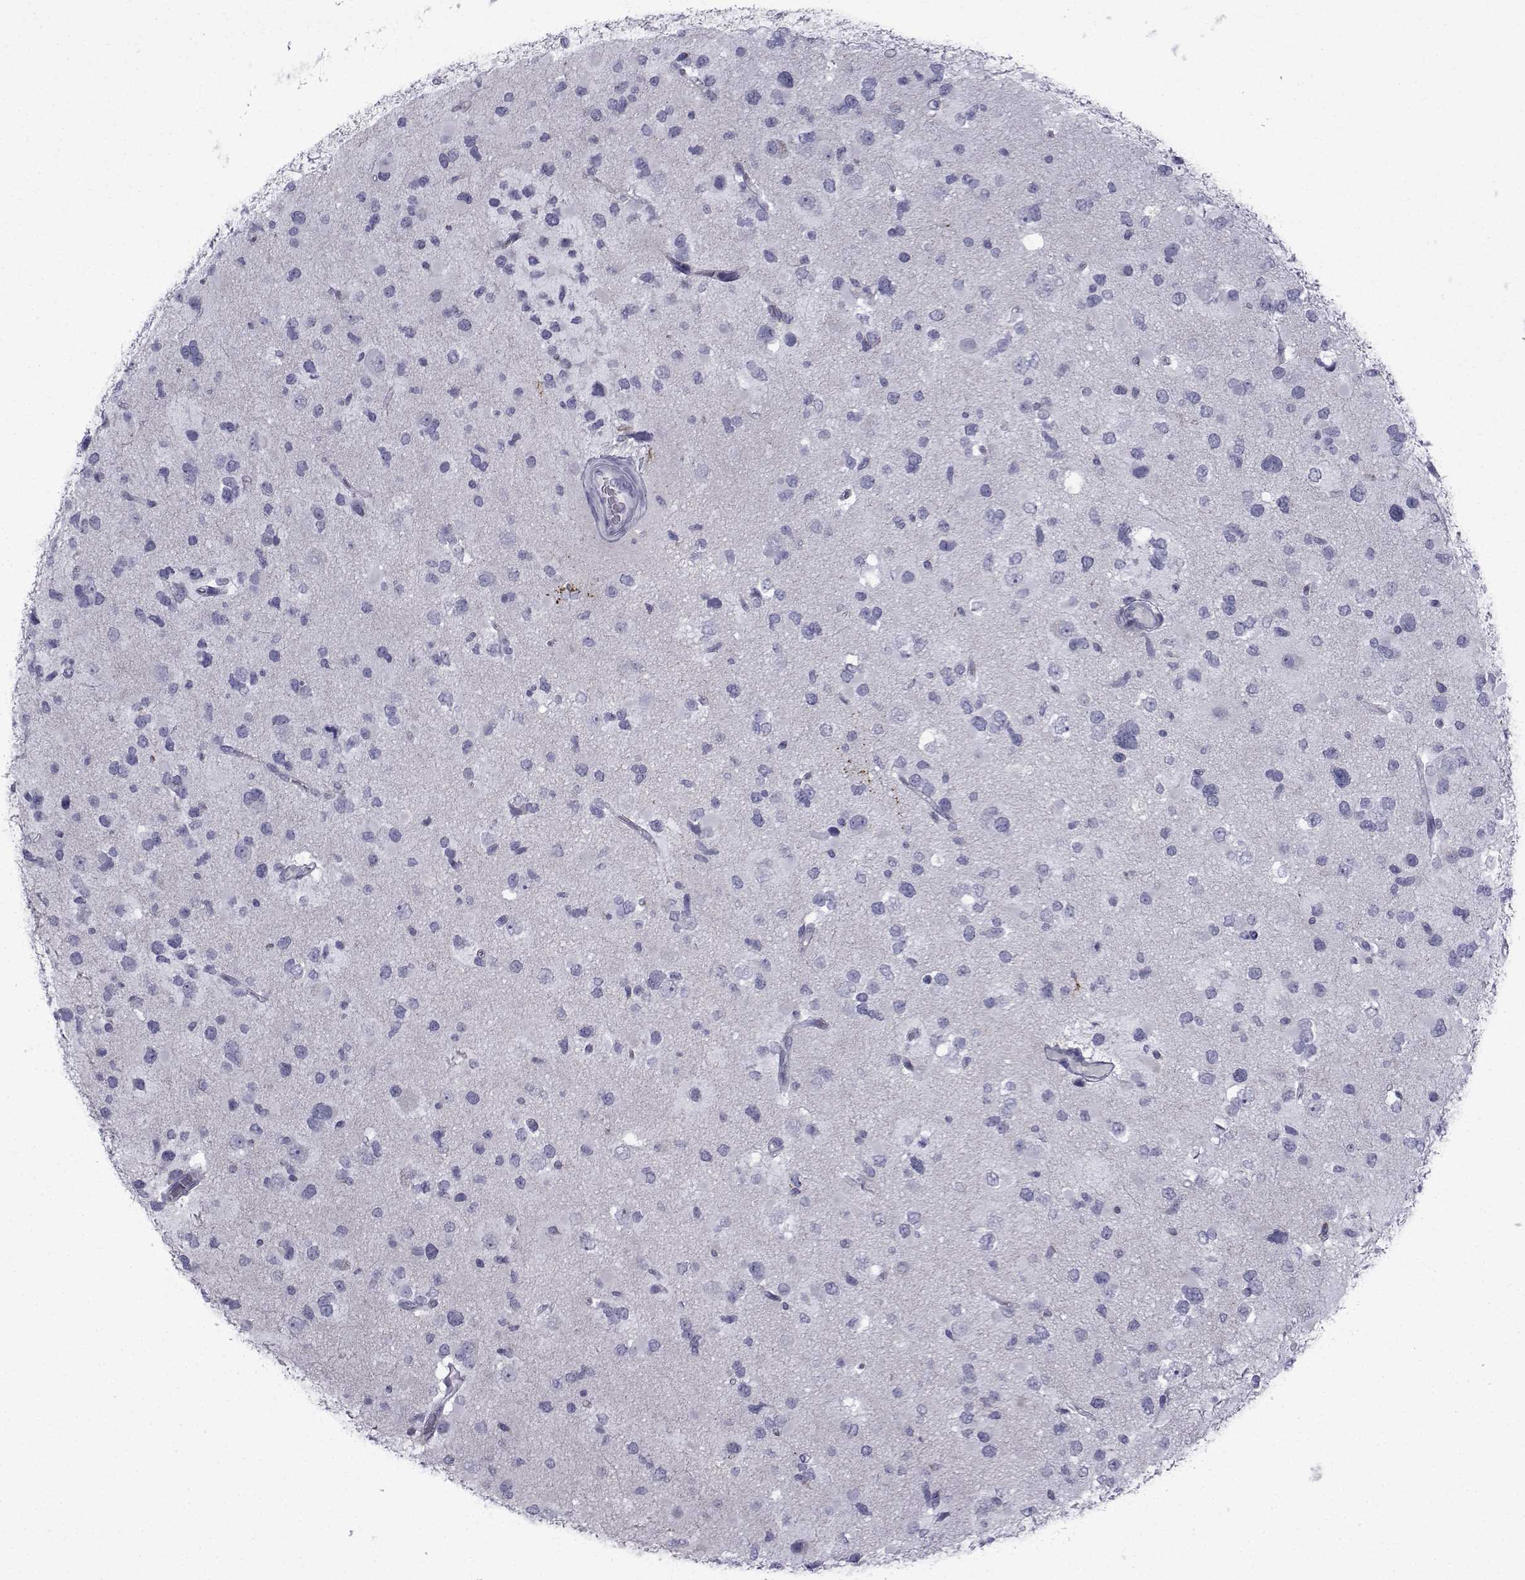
{"staining": {"intensity": "negative", "quantity": "none", "location": "none"}, "tissue": "glioma", "cell_type": "Tumor cells", "image_type": "cancer", "snomed": [{"axis": "morphology", "description": "Glioma, malignant, Low grade"}, {"axis": "topography", "description": "Brain"}], "caption": "Tumor cells are negative for protein expression in human malignant low-grade glioma.", "gene": "FDXR", "patient": {"sex": "female", "age": 32}}